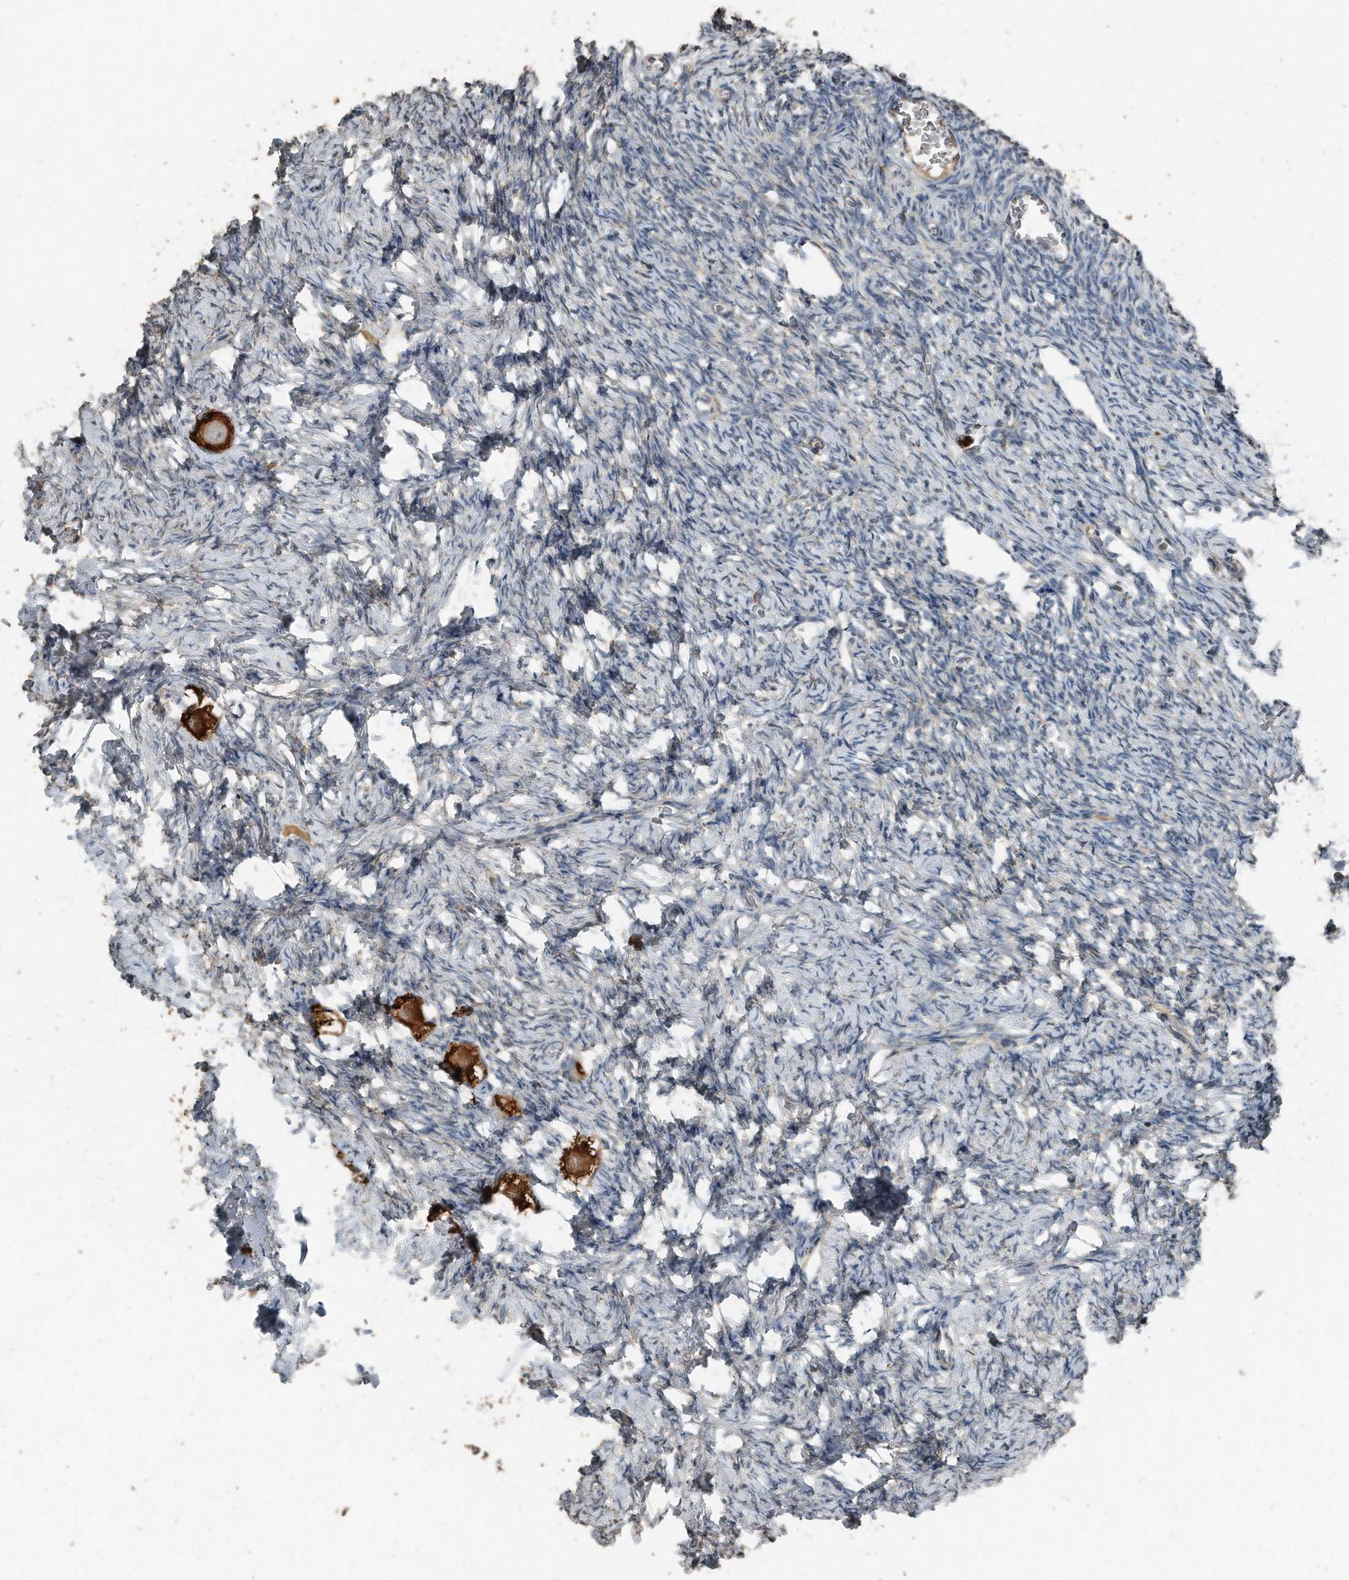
{"staining": {"intensity": "strong", "quantity": ">75%", "location": "cytoplasmic/membranous"}, "tissue": "ovary", "cell_type": "Follicle cells", "image_type": "normal", "snomed": [{"axis": "morphology", "description": "Normal tissue, NOS"}, {"axis": "topography", "description": "Ovary"}], "caption": "Protein staining reveals strong cytoplasmic/membranous staining in approximately >75% of follicle cells in normal ovary. (Brightfield microscopy of DAB IHC at high magnification).", "gene": "C9", "patient": {"sex": "female", "age": 27}}